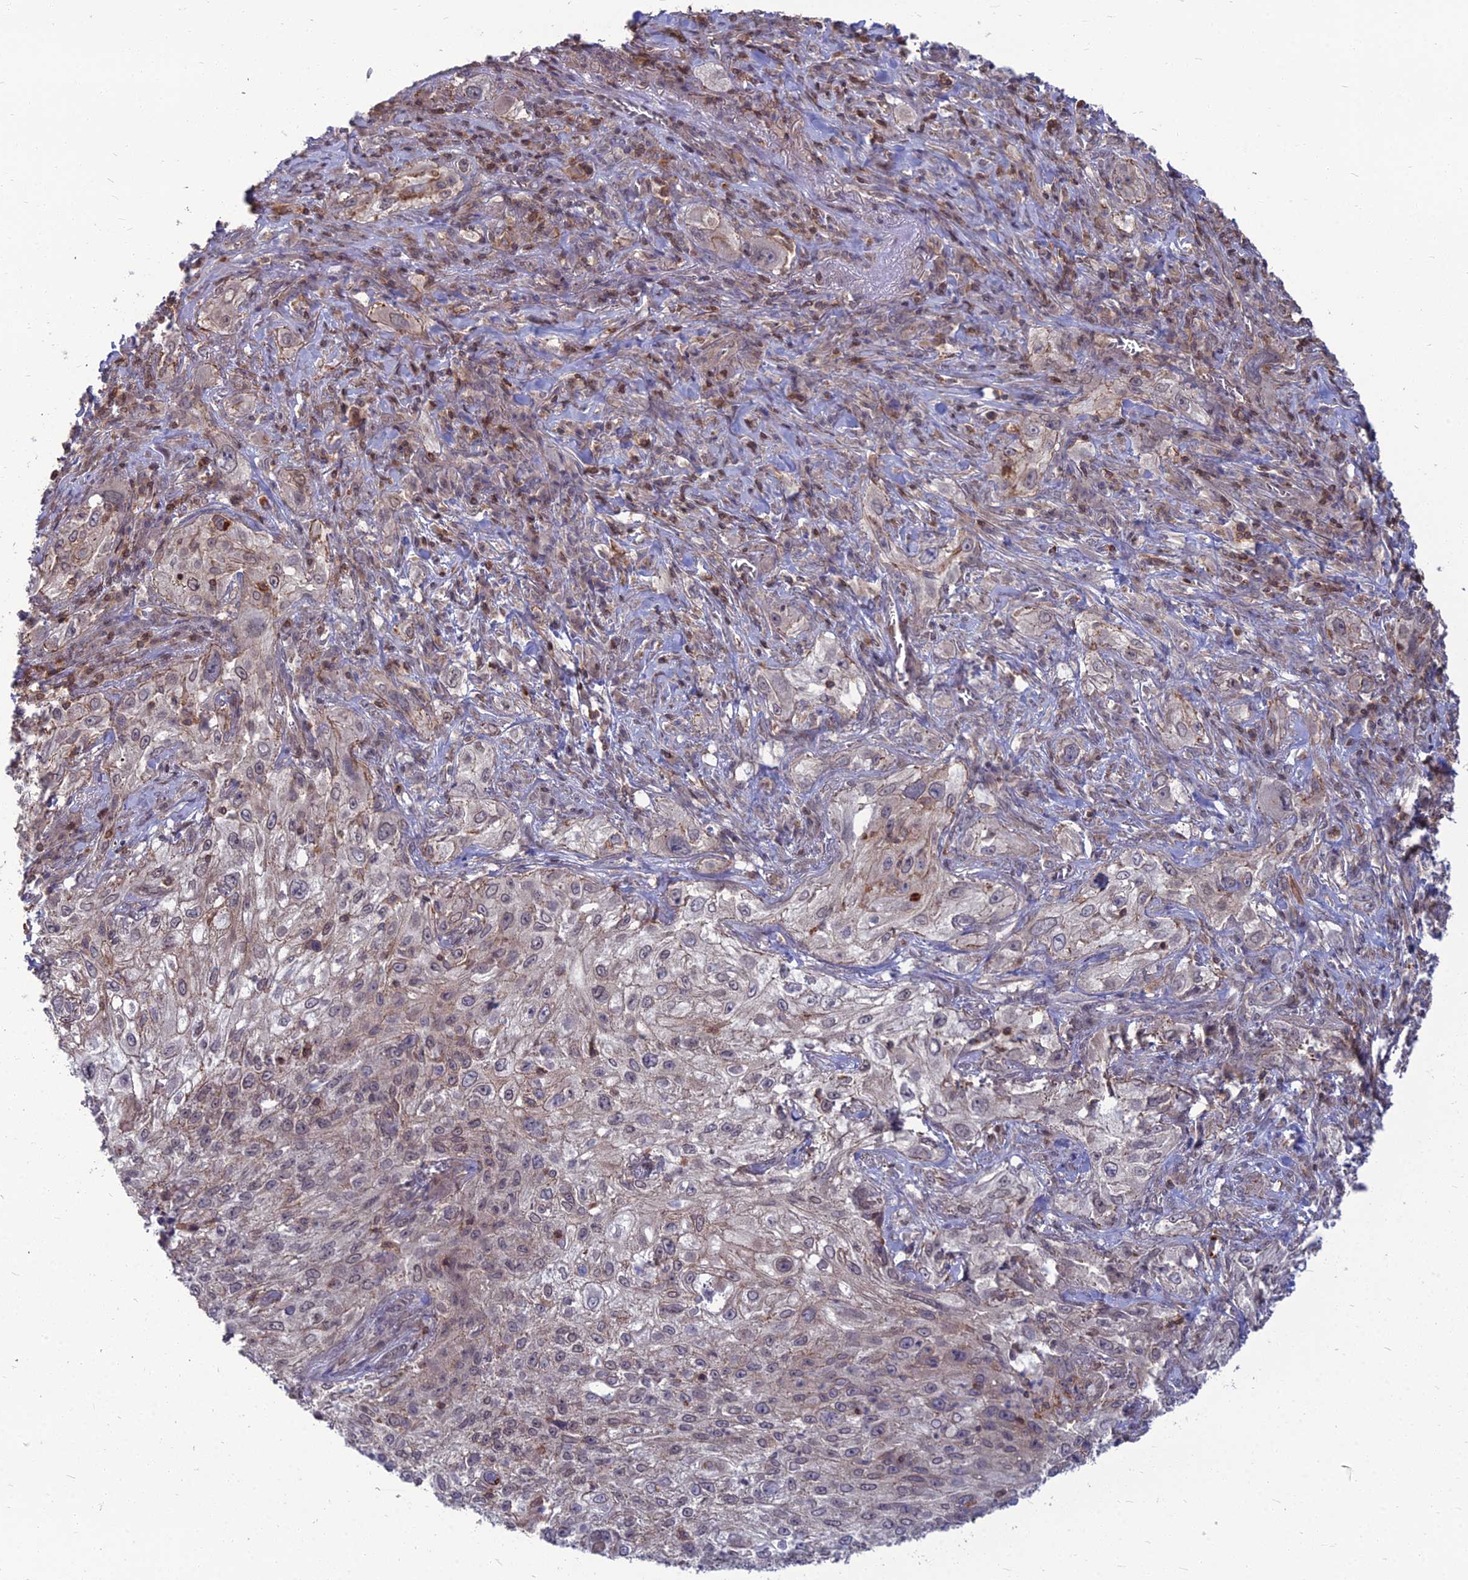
{"staining": {"intensity": "weak", "quantity": "25%-75%", "location": "cytoplasmic/membranous"}, "tissue": "lung cancer", "cell_type": "Tumor cells", "image_type": "cancer", "snomed": [{"axis": "morphology", "description": "Squamous cell carcinoma, NOS"}, {"axis": "topography", "description": "Lung"}], "caption": "This is an image of immunohistochemistry (IHC) staining of lung squamous cell carcinoma, which shows weak expression in the cytoplasmic/membranous of tumor cells.", "gene": "OPA3", "patient": {"sex": "female", "age": 69}}